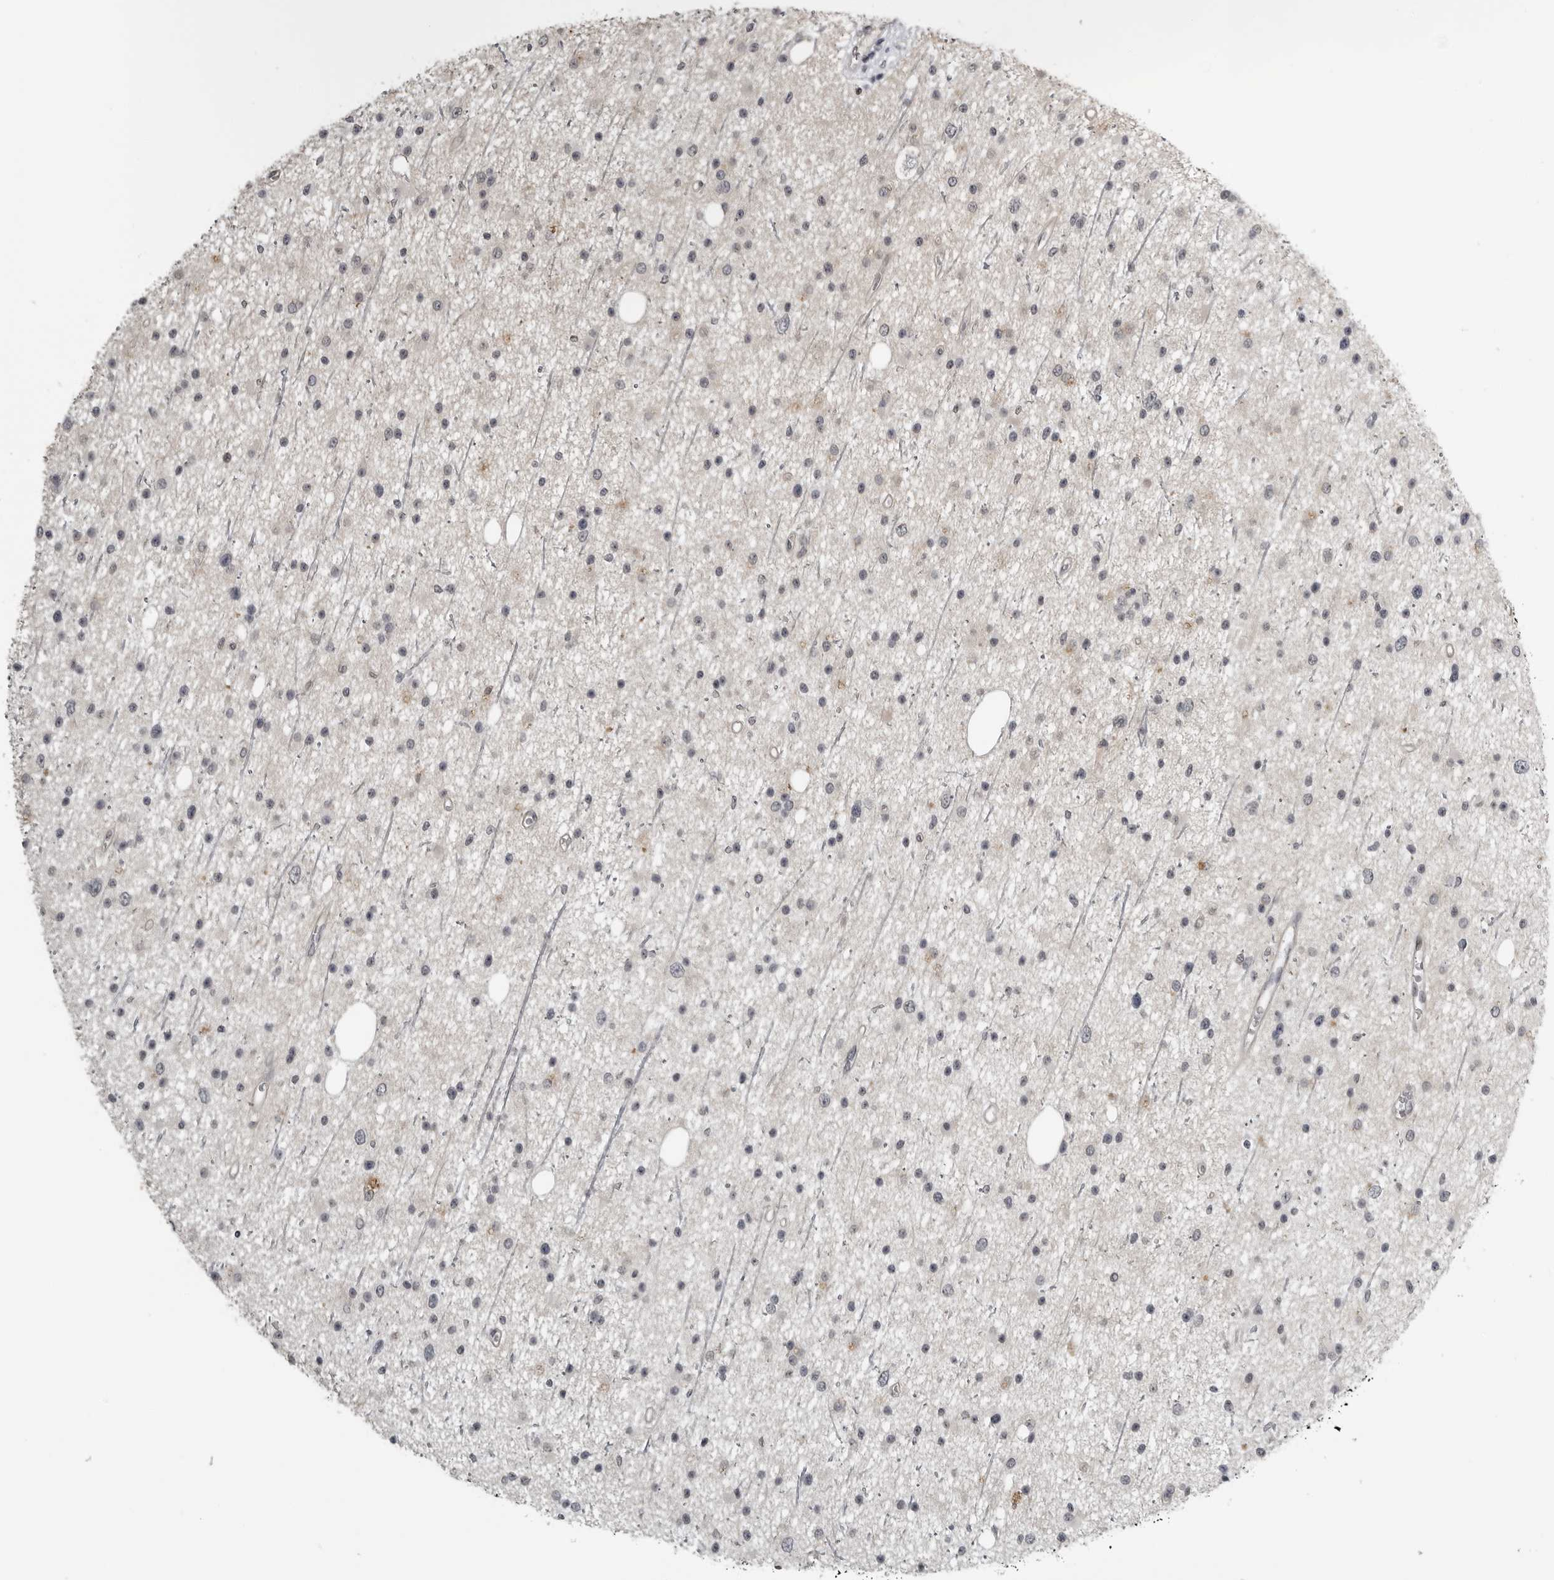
{"staining": {"intensity": "negative", "quantity": "none", "location": "none"}, "tissue": "glioma", "cell_type": "Tumor cells", "image_type": "cancer", "snomed": [{"axis": "morphology", "description": "Glioma, malignant, Low grade"}, {"axis": "topography", "description": "Cerebral cortex"}], "caption": "DAB immunohistochemical staining of human malignant glioma (low-grade) reveals no significant positivity in tumor cells.", "gene": "PRRX2", "patient": {"sex": "female", "age": 39}}